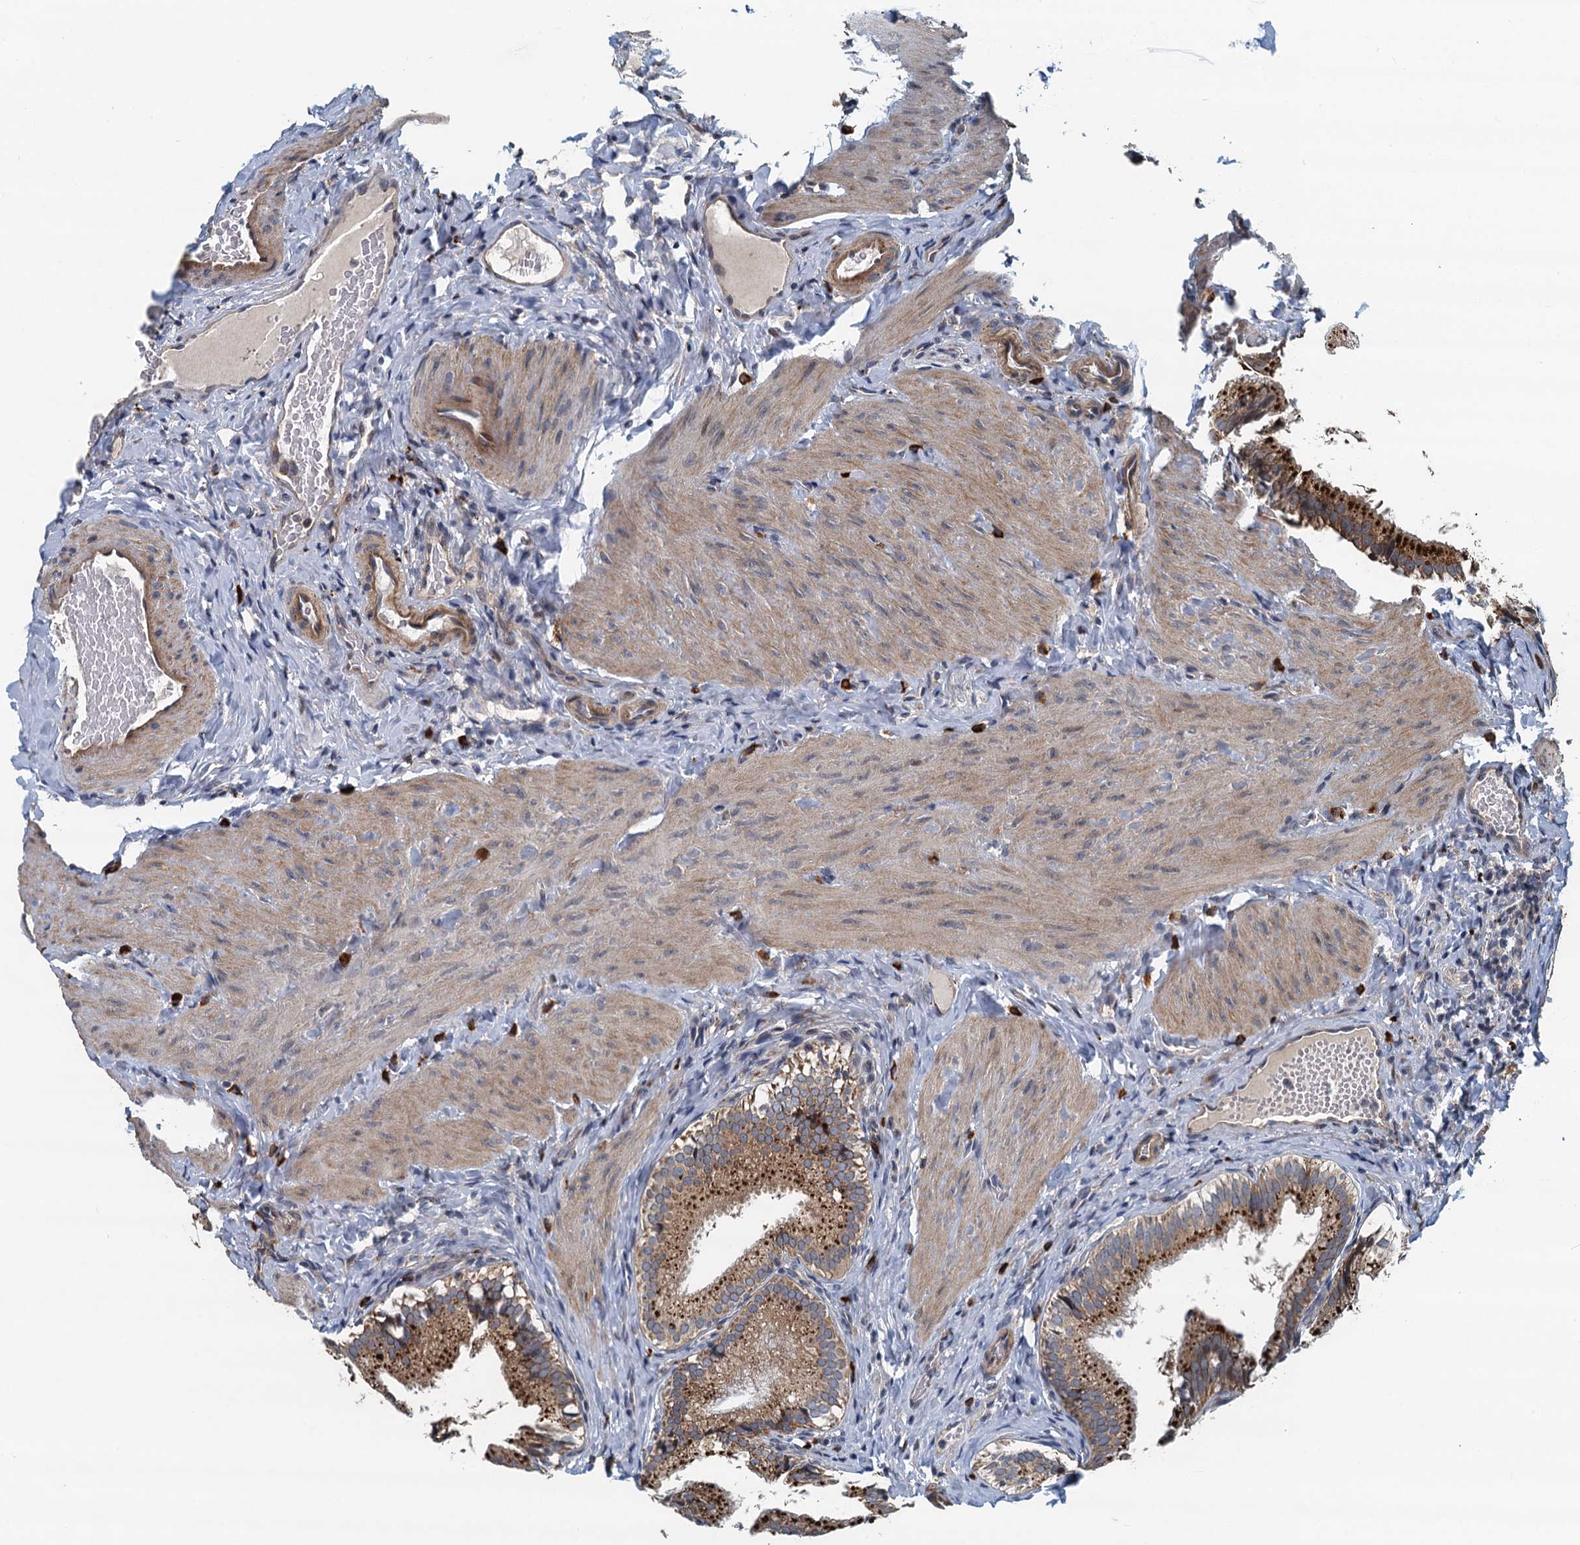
{"staining": {"intensity": "strong", "quantity": ">75%", "location": "cytoplasmic/membranous"}, "tissue": "gallbladder", "cell_type": "Glandular cells", "image_type": "normal", "snomed": [{"axis": "morphology", "description": "Normal tissue, NOS"}, {"axis": "topography", "description": "Gallbladder"}], "caption": "Strong cytoplasmic/membranous expression for a protein is identified in about >75% of glandular cells of normal gallbladder using immunohistochemistry.", "gene": "AGRN", "patient": {"sex": "female", "age": 30}}